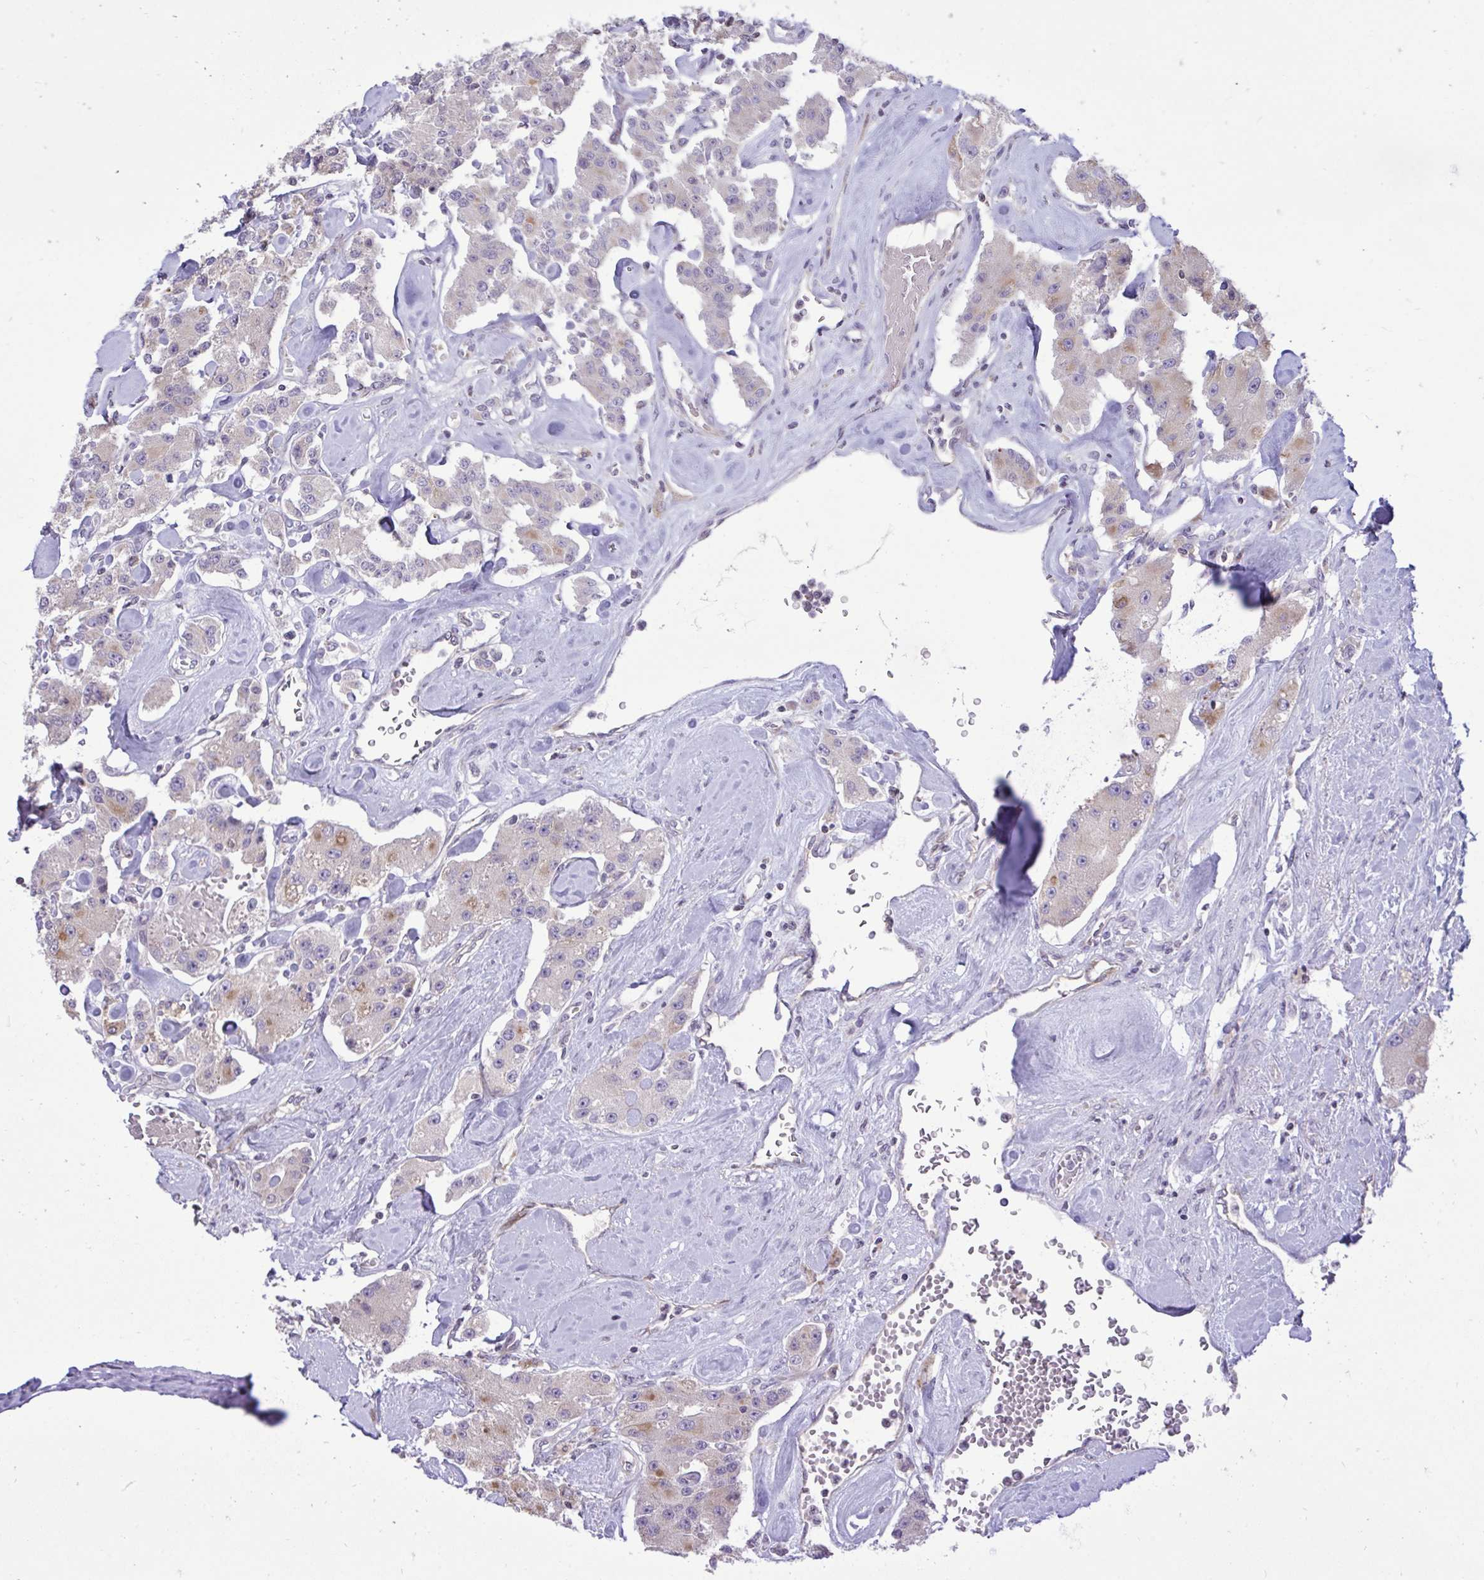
{"staining": {"intensity": "weak", "quantity": "<25%", "location": "cytoplasmic/membranous"}, "tissue": "carcinoid", "cell_type": "Tumor cells", "image_type": "cancer", "snomed": [{"axis": "morphology", "description": "Carcinoid, malignant, NOS"}, {"axis": "topography", "description": "Pancreas"}], "caption": "Tumor cells show no significant positivity in carcinoid (malignant).", "gene": "METTL9", "patient": {"sex": "male", "age": 41}}